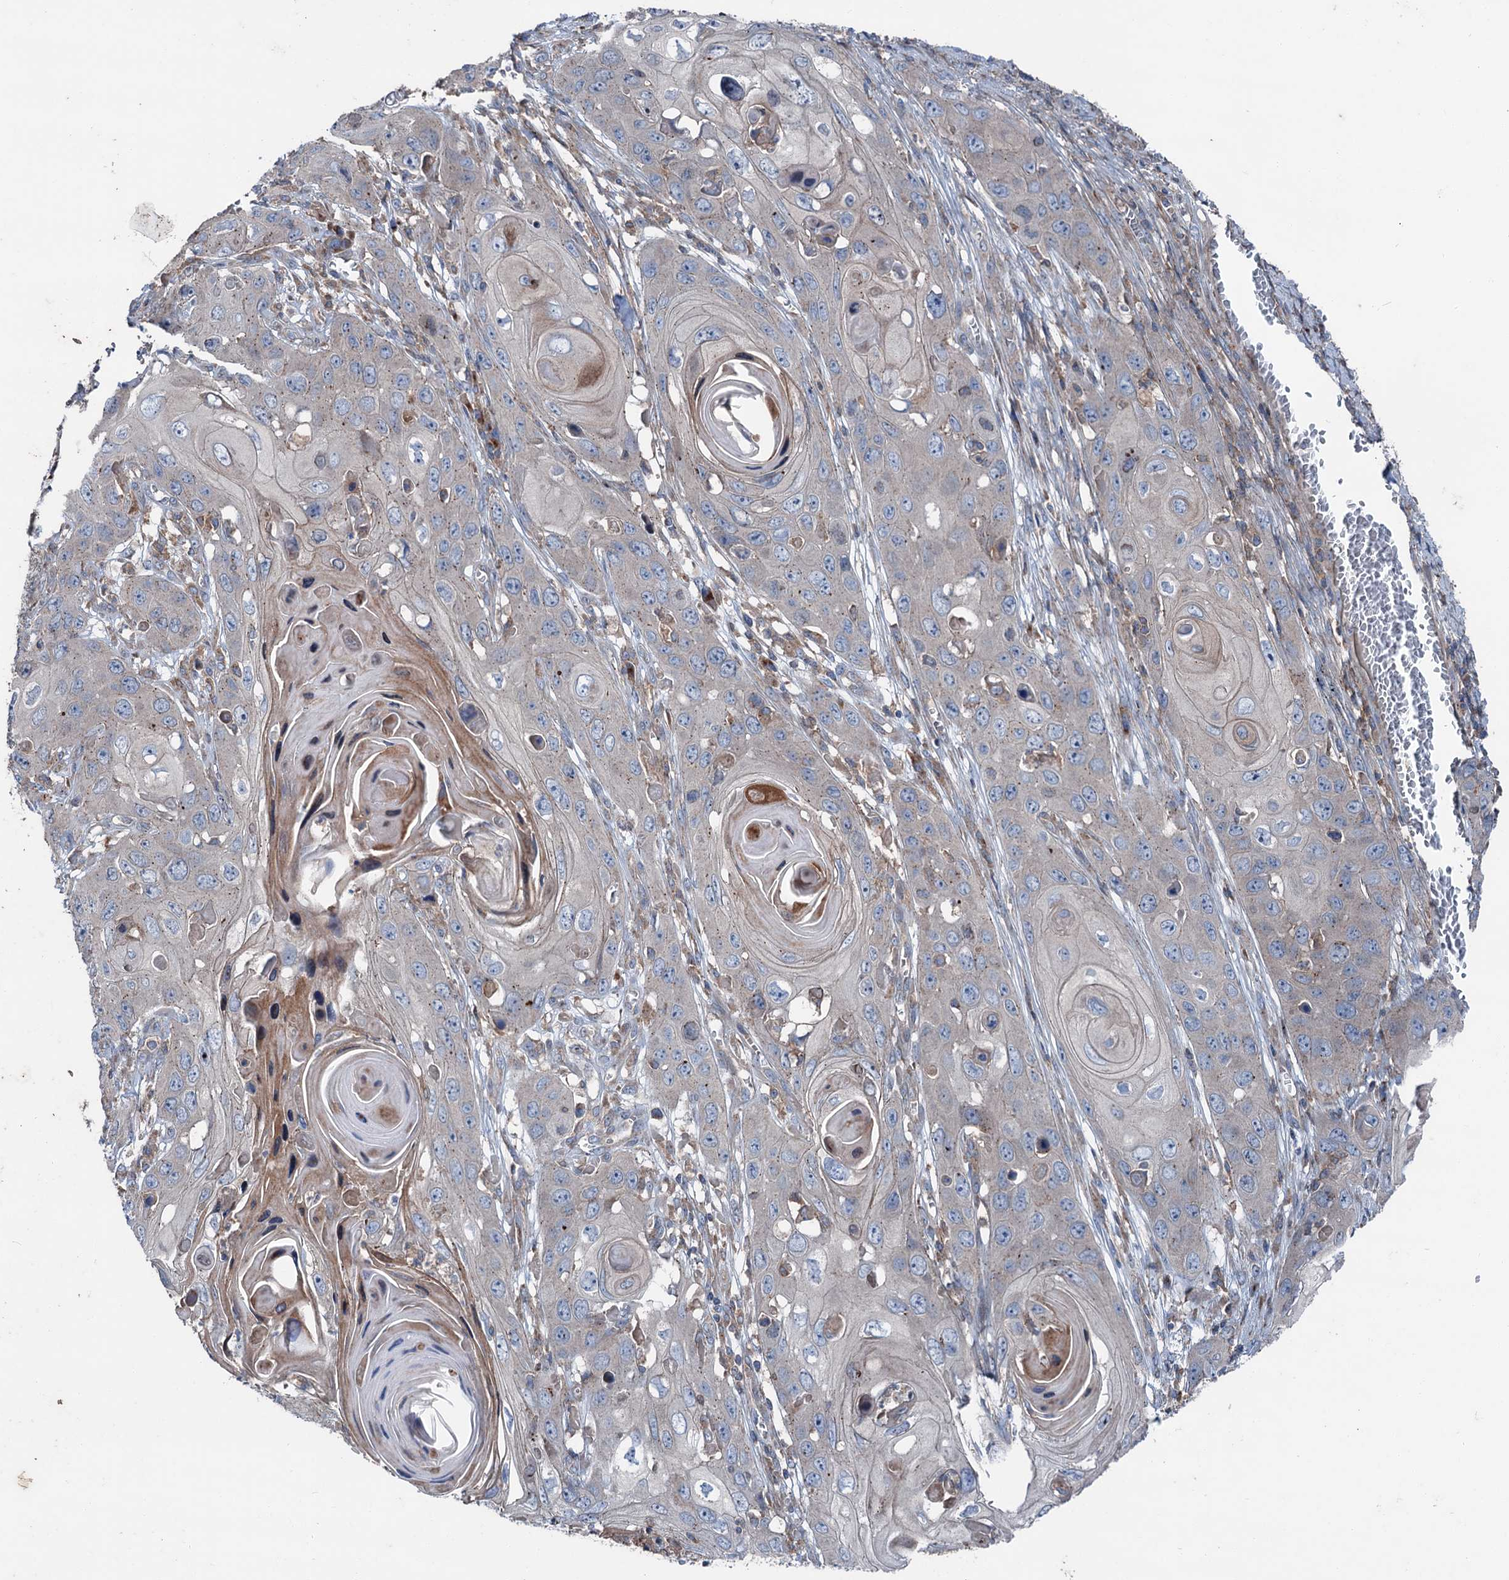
{"staining": {"intensity": "negative", "quantity": "none", "location": "none"}, "tissue": "skin cancer", "cell_type": "Tumor cells", "image_type": "cancer", "snomed": [{"axis": "morphology", "description": "Squamous cell carcinoma, NOS"}, {"axis": "topography", "description": "Skin"}], "caption": "Immunohistochemistry image of neoplastic tissue: human squamous cell carcinoma (skin) stained with DAB (3,3'-diaminobenzidine) shows no significant protein staining in tumor cells.", "gene": "RUFY1", "patient": {"sex": "male", "age": 55}}